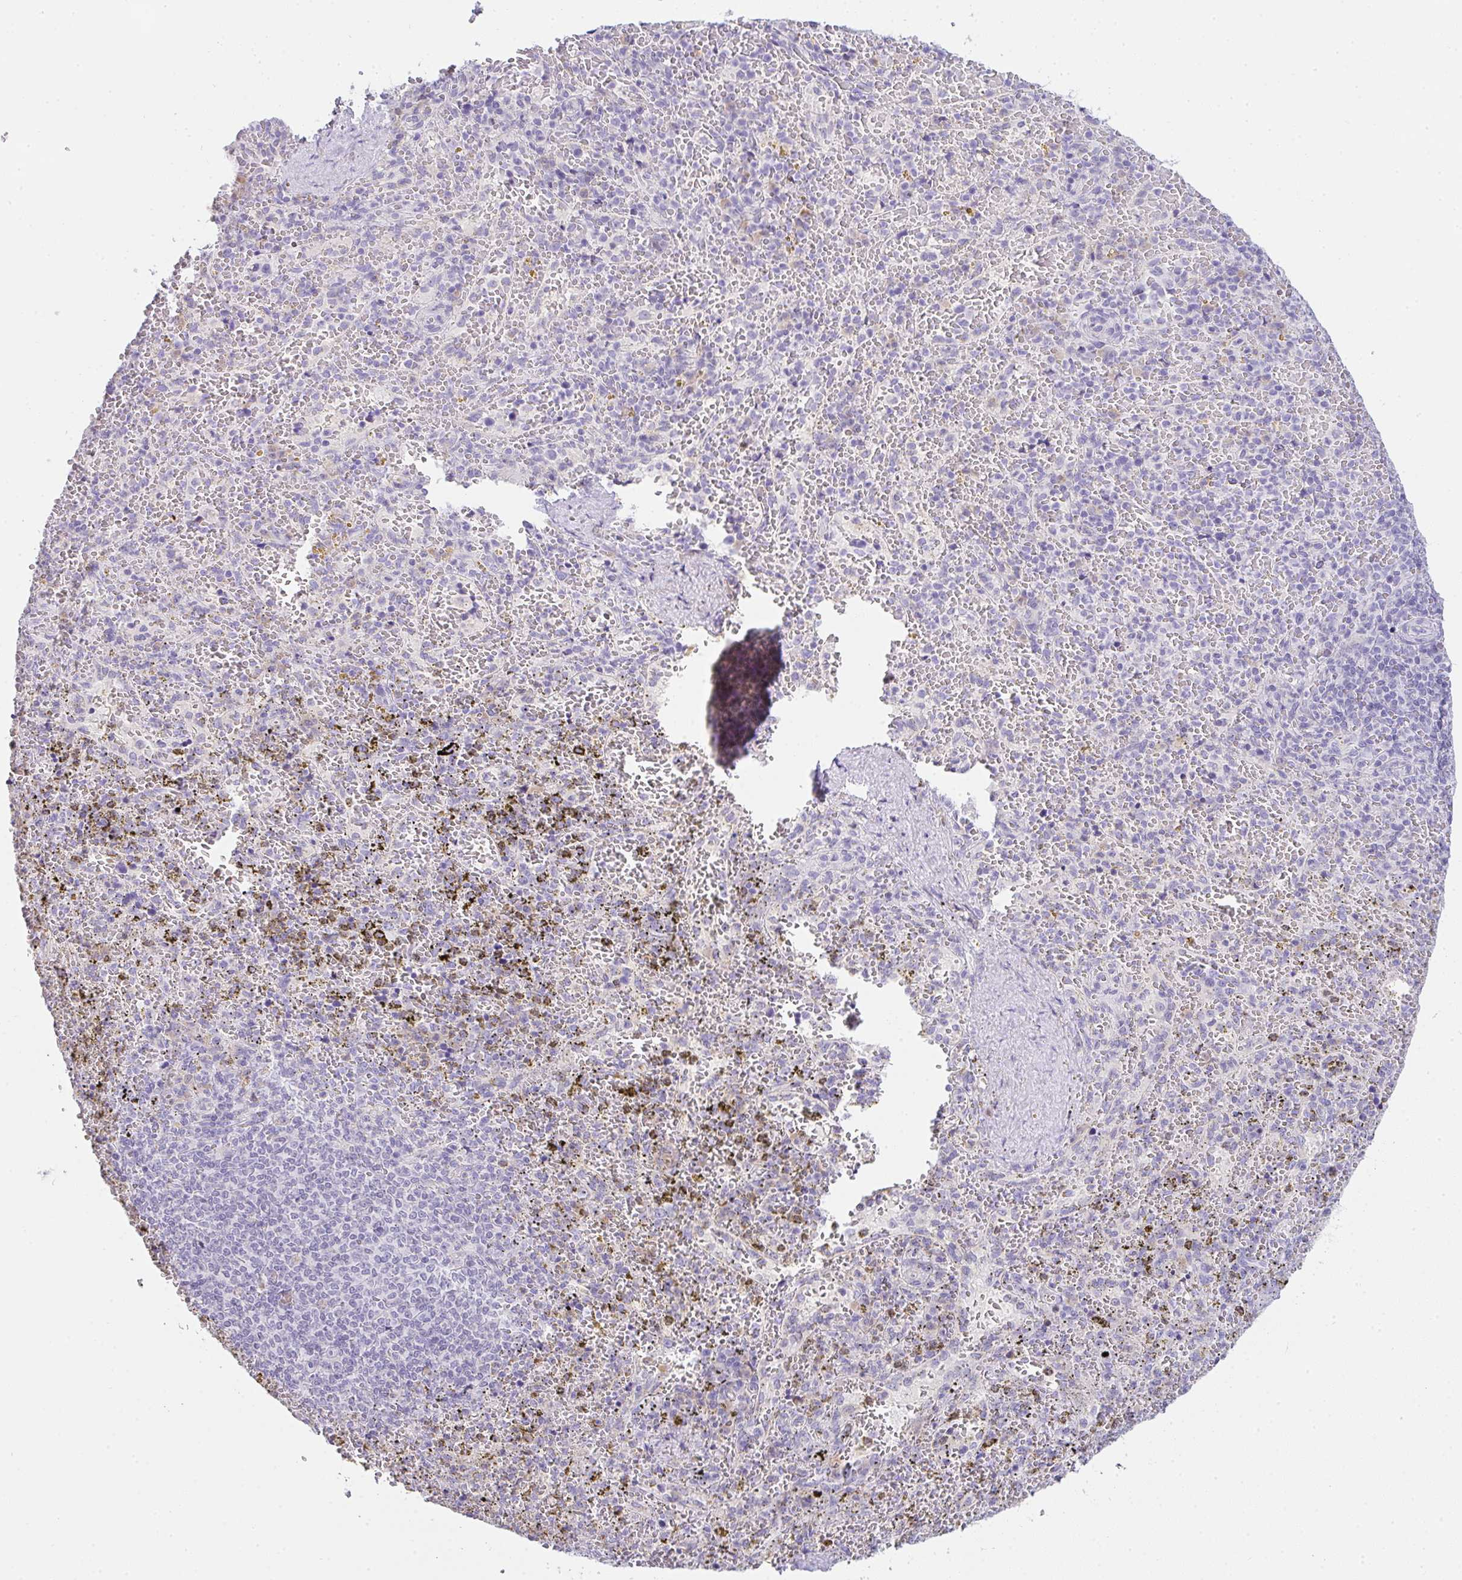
{"staining": {"intensity": "negative", "quantity": "none", "location": "none"}, "tissue": "spleen", "cell_type": "Cells in red pulp", "image_type": "normal", "snomed": [{"axis": "morphology", "description": "Normal tissue, NOS"}, {"axis": "topography", "description": "Spleen"}], "caption": "IHC histopathology image of benign spleen: human spleen stained with DAB displays no significant protein expression in cells in red pulp.", "gene": "COX7B", "patient": {"sex": "female", "age": 50}}